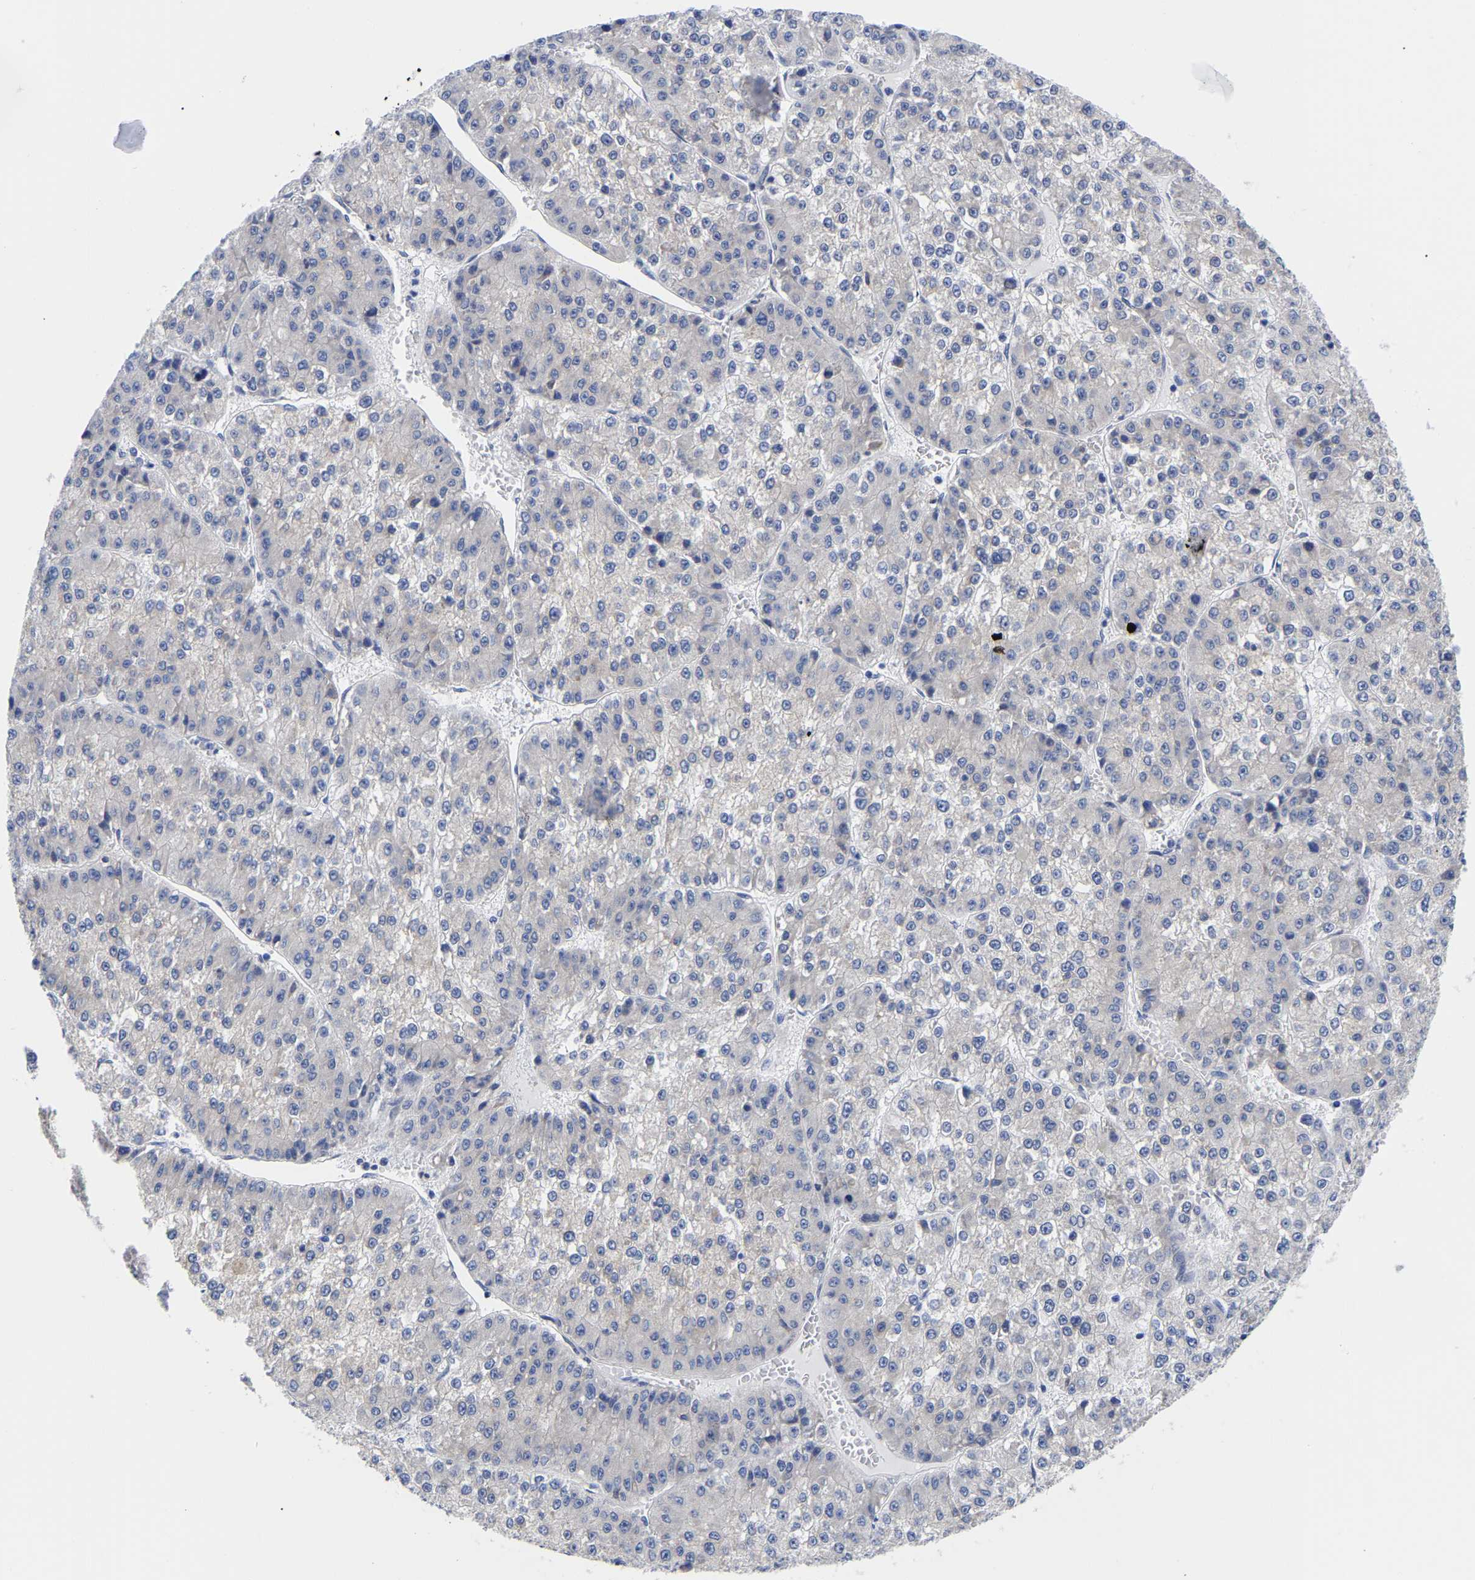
{"staining": {"intensity": "negative", "quantity": "none", "location": "none"}, "tissue": "liver cancer", "cell_type": "Tumor cells", "image_type": "cancer", "snomed": [{"axis": "morphology", "description": "Carcinoma, Hepatocellular, NOS"}, {"axis": "topography", "description": "Liver"}], "caption": "A micrograph of liver cancer (hepatocellular carcinoma) stained for a protein shows no brown staining in tumor cells.", "gene": "CFAP298", "patient": {"sex": "female", "age": 73}}